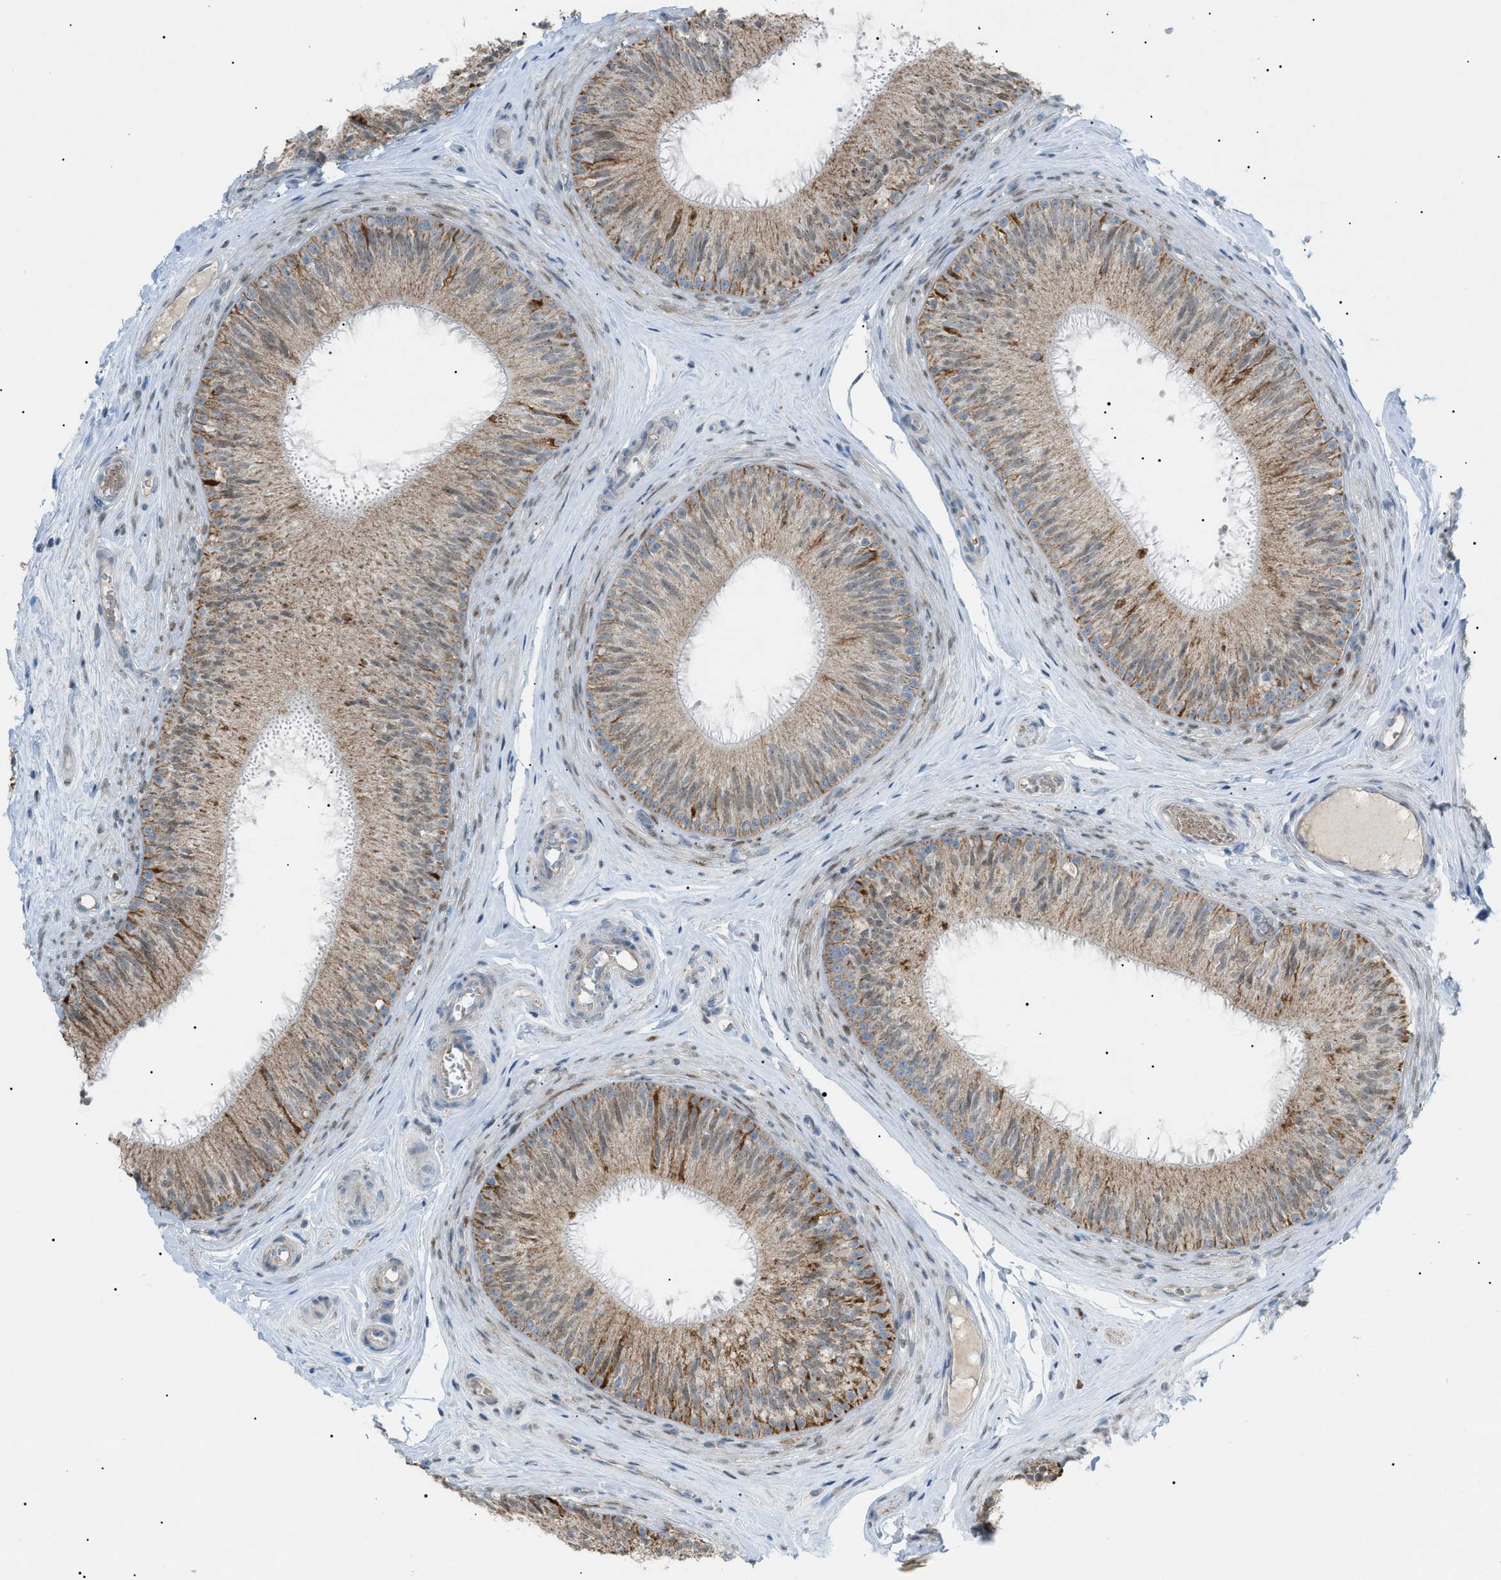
{"staining": {"intensity": "moderate", "quantity": ">75%", "location": "cytoplasmic/membranous"}, "tissue": "epididymis", "cell_type": "Glandular cells", "image_type": "normal", "snomed": [{"axis": "morphology", "description": "Normal tissue, NOS"}, {"axis": "topography", "description": "Testis"}, {"axis": "topography", "description": "Epididymis"}], "caption": "Brown immunohistochemical staining in unremarkable human epididymis reveals moderate cytoplasmic/membranous staining in about >75% of glandular cells. Nuclei are stained in blue.", "gene": "ZNF516", "patient": {"sex": "male", "age": 36}}